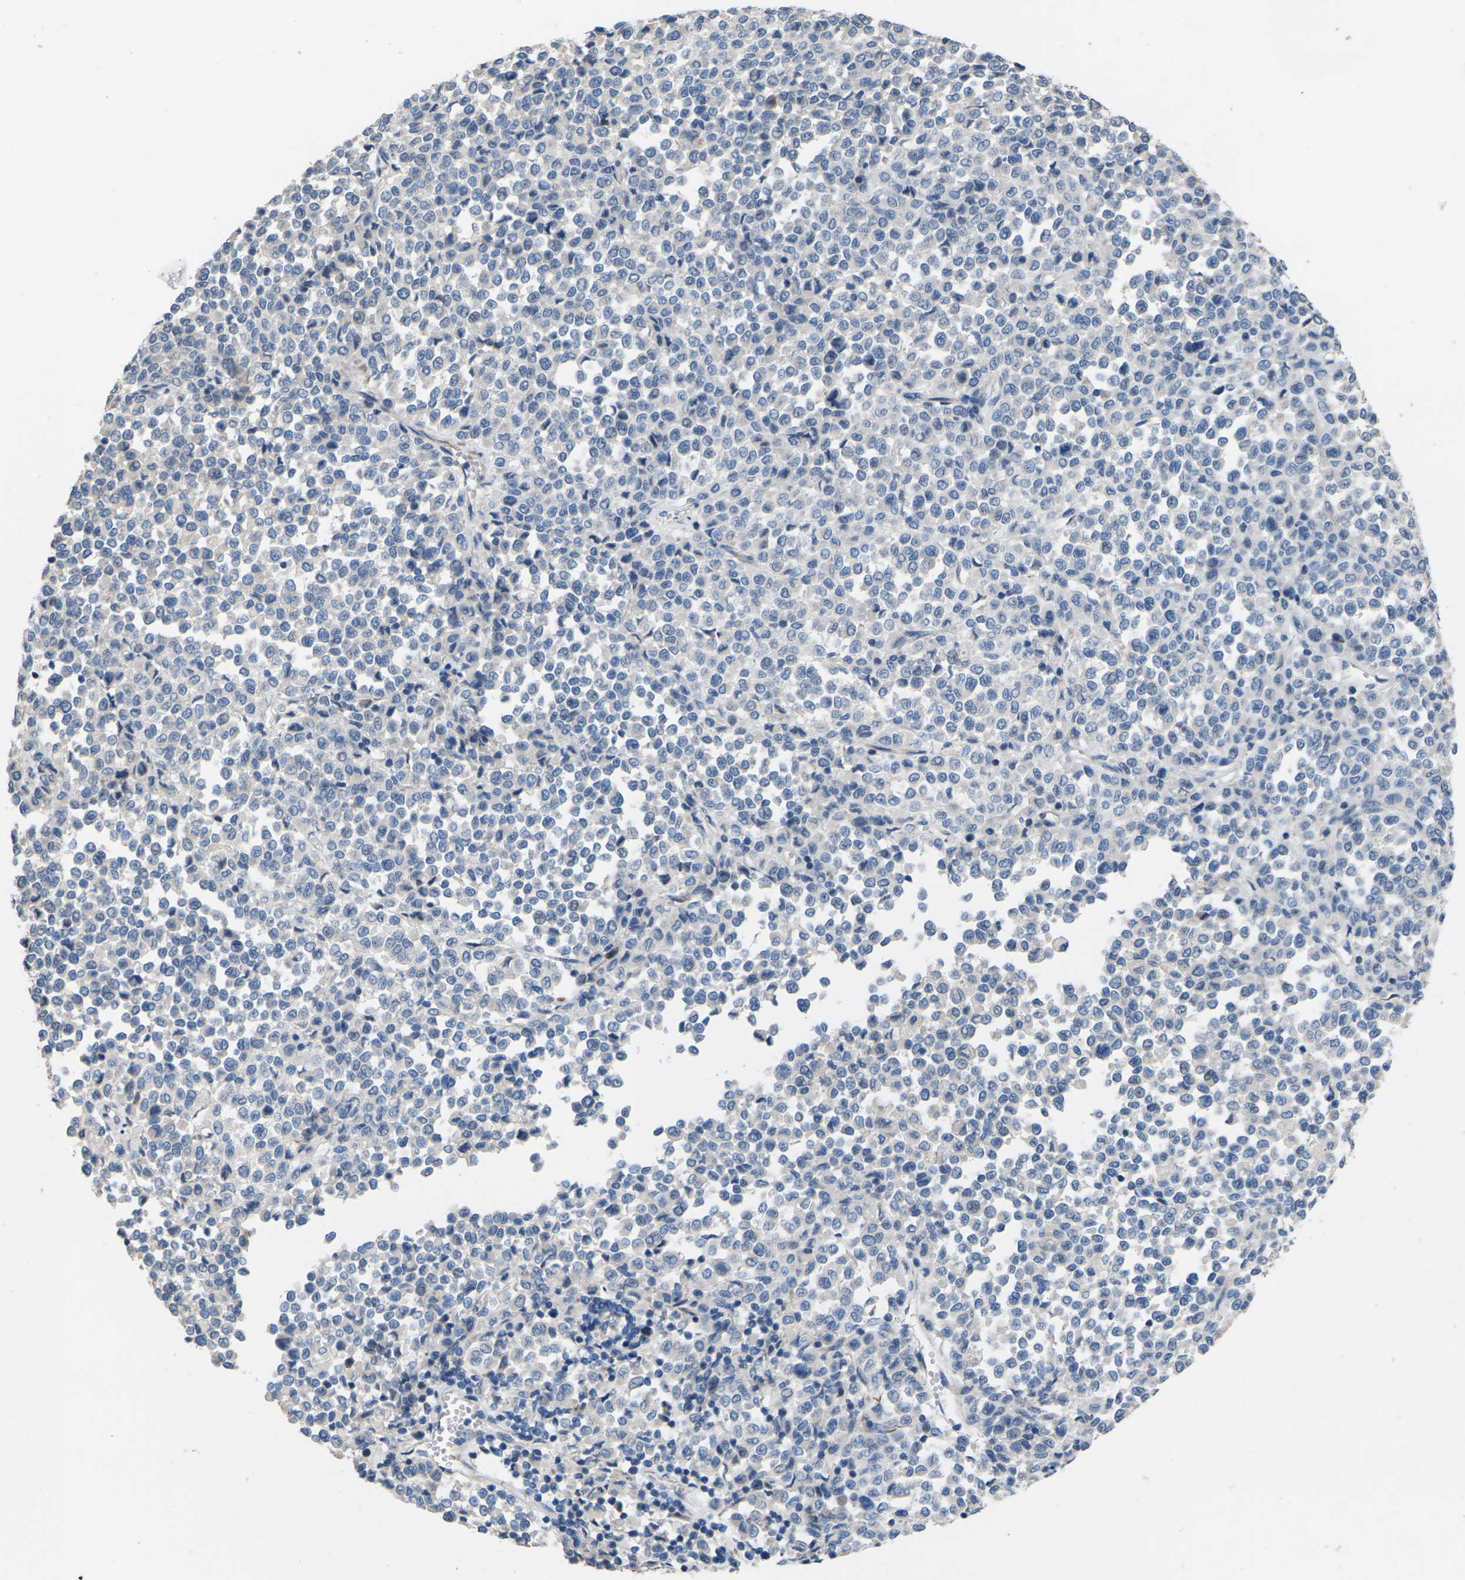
{"staining": {"intensity": "negative", "quantity": "none", "location": "none"}, "tissue": "melanoma", "cell_type": "Tumor cells", "image_type": "cancer", "snomed": [{"axis": "morphology", "description": "Malignant melanoma, Metastatic site"}, {"axis": "topography", "description": "Pancreas"}], "caption": "High magnification brightfield microscopy of malignant melanoma (metastatic site) stained with DAB (3,3'-diaminobenzidine) (brown) and counterstained with hematoxylin (blue): tumor cells show no significant positivity. (DAB IHC with hematoxylin counter stain).", "gene": "KLHDC8B", "patient": {"sex": "female", "age": 30}}